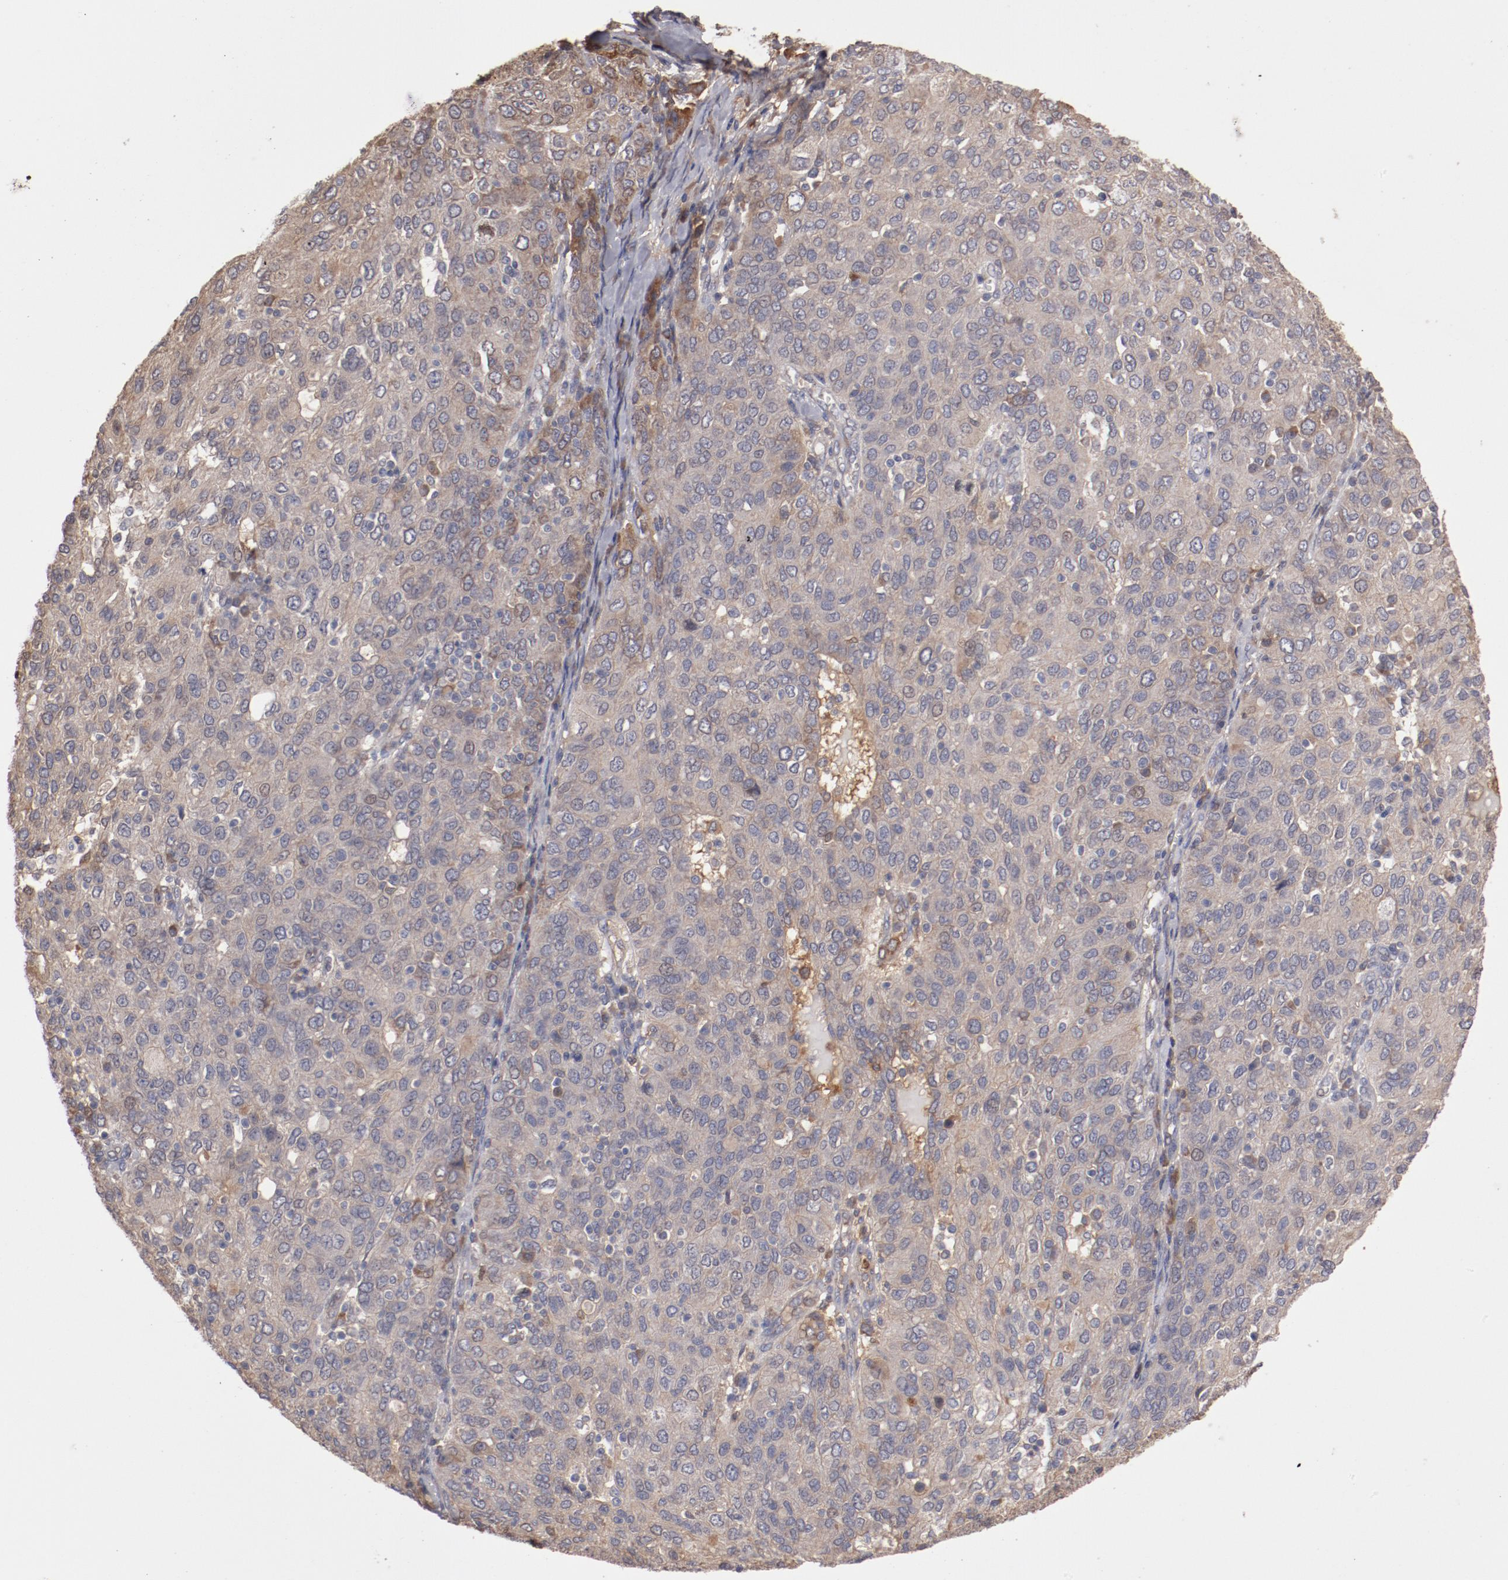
{"staining": {"intensity": "weak", "quantity": ">75%", "location": "cytoplasmic/membranous"}, "tissue": "ovarian cancer", "cell_type": "Tumor cells", "image_type": "cancer", "snomed": [{"axis": "morphology", "description": "Carcinoma, endometroid"}, {"axis": "topography", "description": "Ovary"}], "caption": "Endometroid carcinoma (ovarian) stained with a brown dye displays weak cytoplasmic/membranous positive staining in approximately >75% of tumor cells.", "gene": "SERPINA7", "patient": {"sex": "female", "age": 50}}